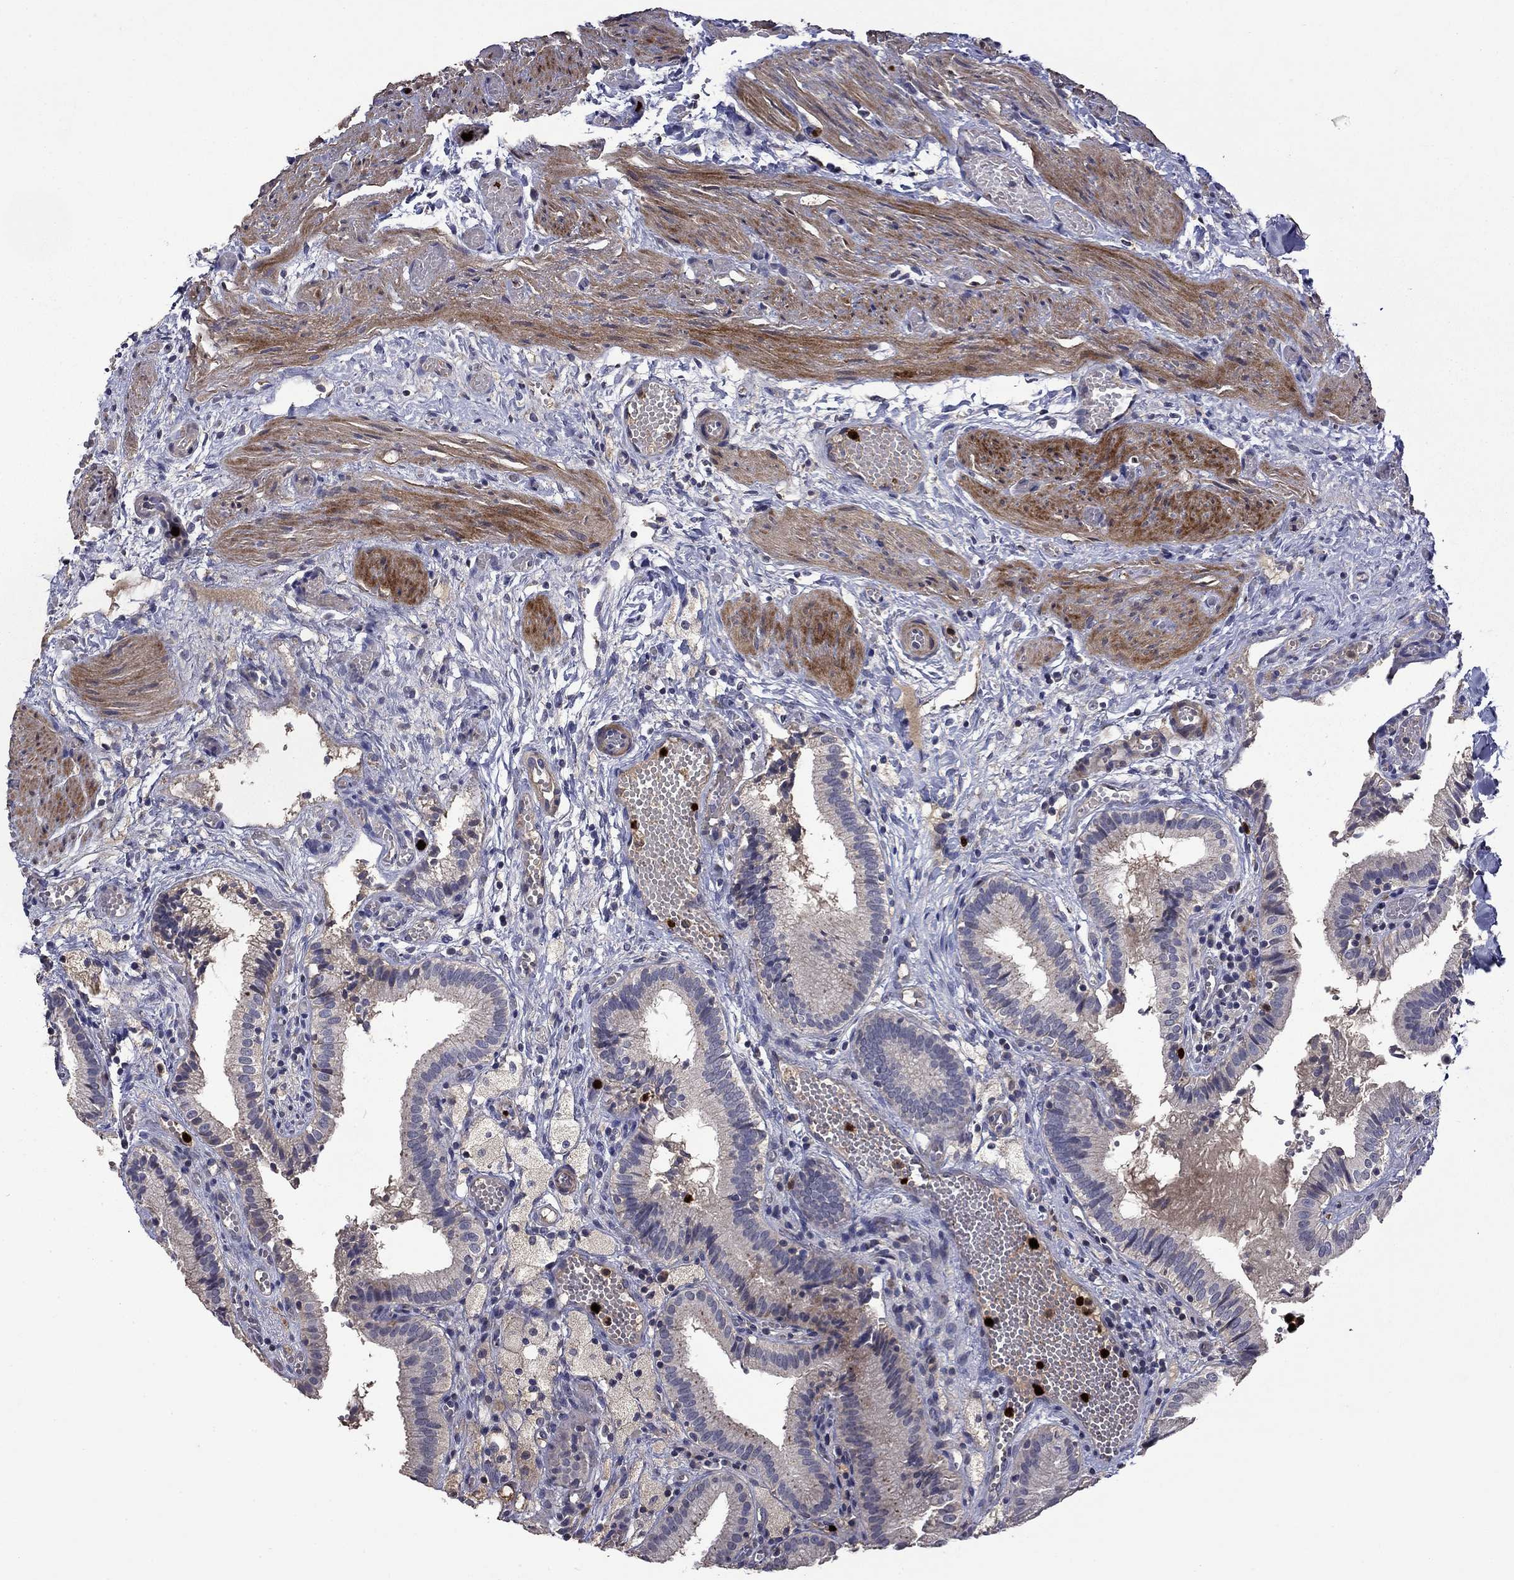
{"staining": {"intensity": "negative", "quantity": "none", "location": "none"}, "tissue": "gallbladder", "cell_type": "Glandular cells", "image_type": "normal", "snomed": [{"axis": "morphology", "description": "Normal tissue, NOS"}, {"axis": "topography", "description": "Gallbladder"}], "caption": "High power microscopy micrograph of an immunohistochemistry (IHC) image of normal gallbladder, revealing no significant staining in glandular cells. (DAB immunohistochemistry with hematoxylin counter stain).", "gene": "SATB1", "patient": {"sex": "female", "age": 24}}